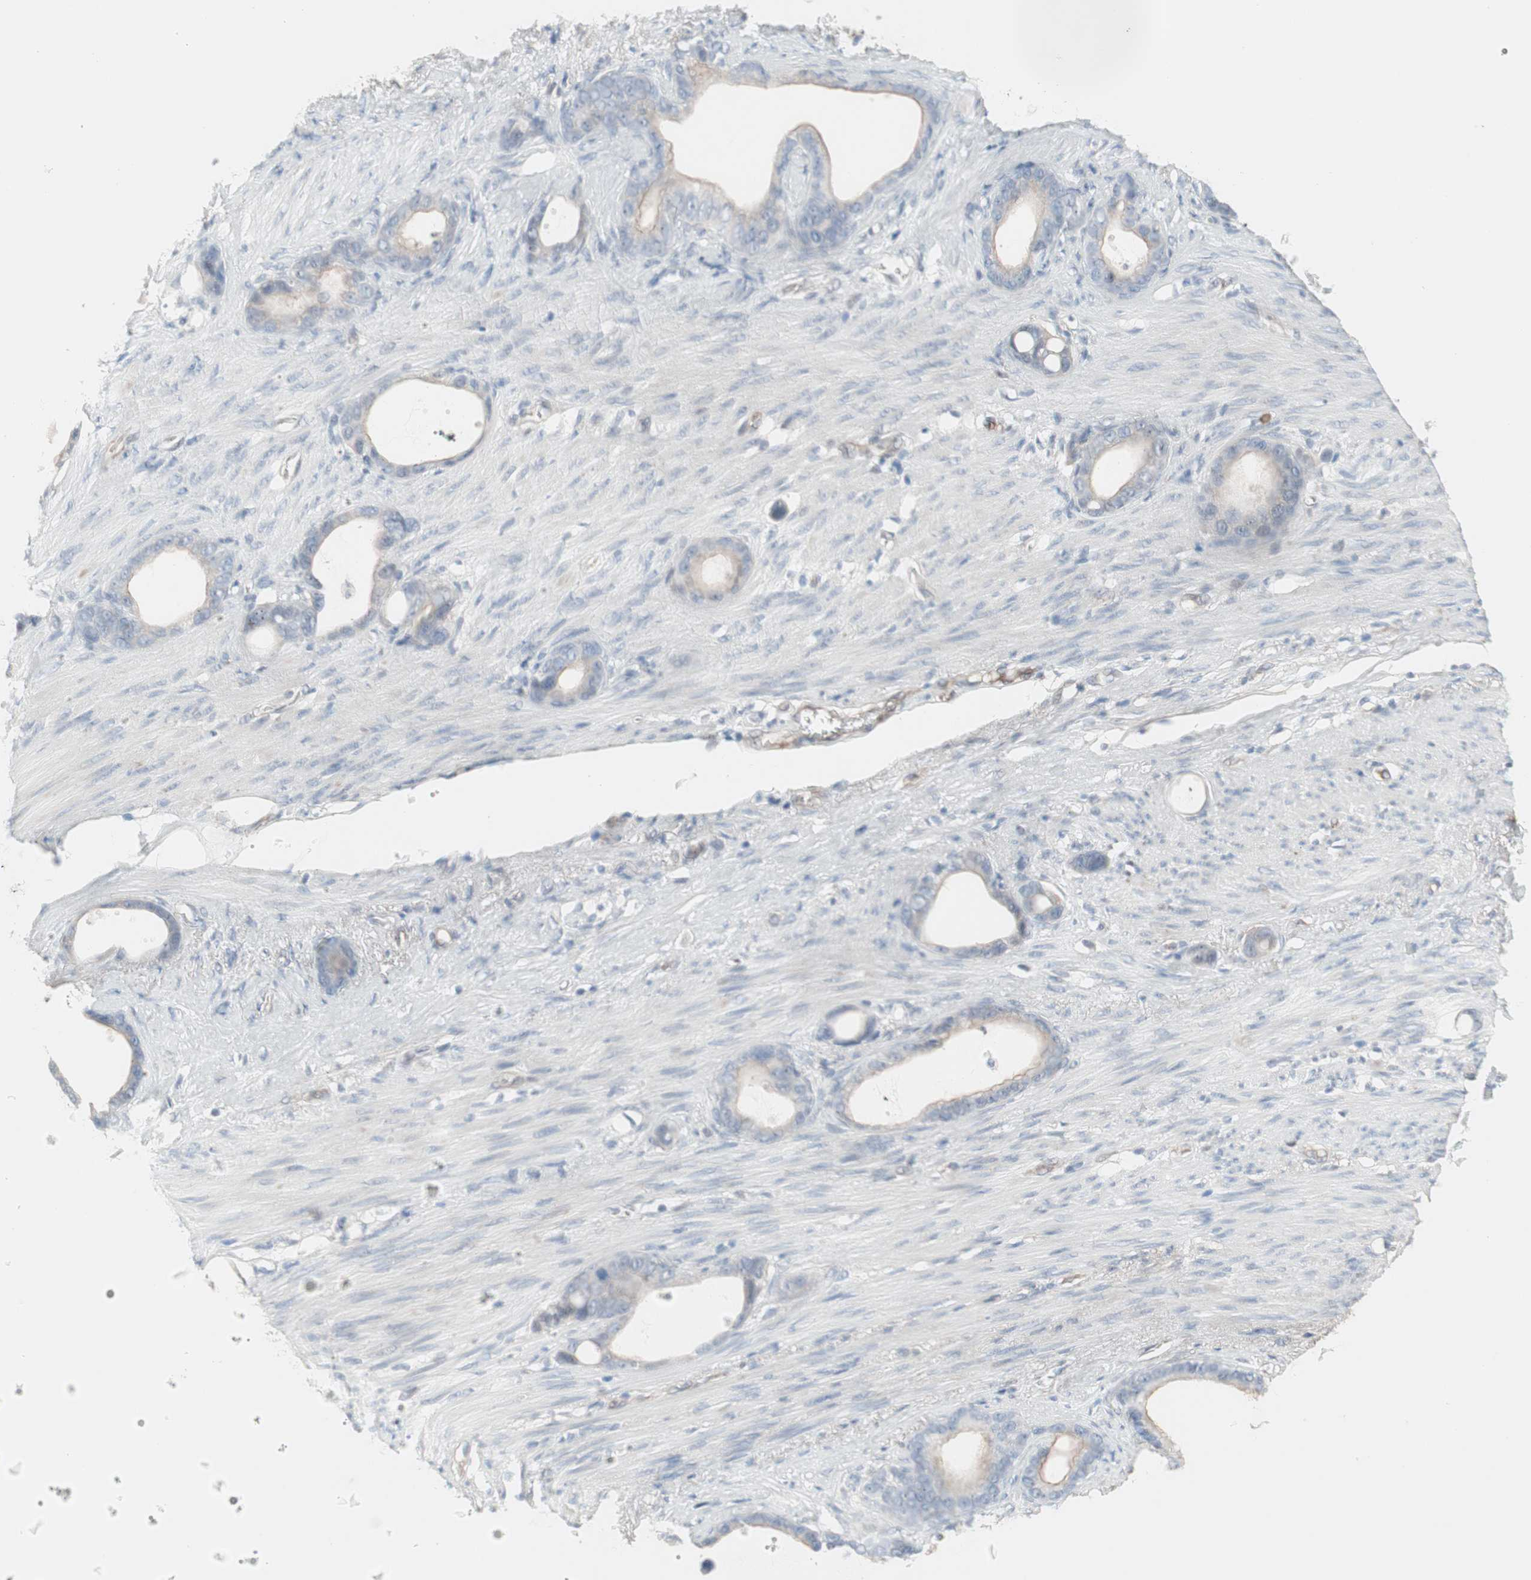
{"staining": {"intensity": "weak", "quantity": "25%-75%", "location": "cytoplasmic/membranous"}, "tissue": "stomach cancer", "cell_type": "Tumor cells", "image_type": "cancer", "snomed": [{"axis": "morphology", "description": "Adenocarcinoma, NOS"}, {"axis": "topography", "description": "Stomach"}], "caption": "Protein staining demonstrates weak cytoplasmic/membranous positivity in approximately 25%-75% of tumor cells in stomach adenocarcinoma.", "gene": "CAND2", "patient": {"sex": "female", "age": 75}}